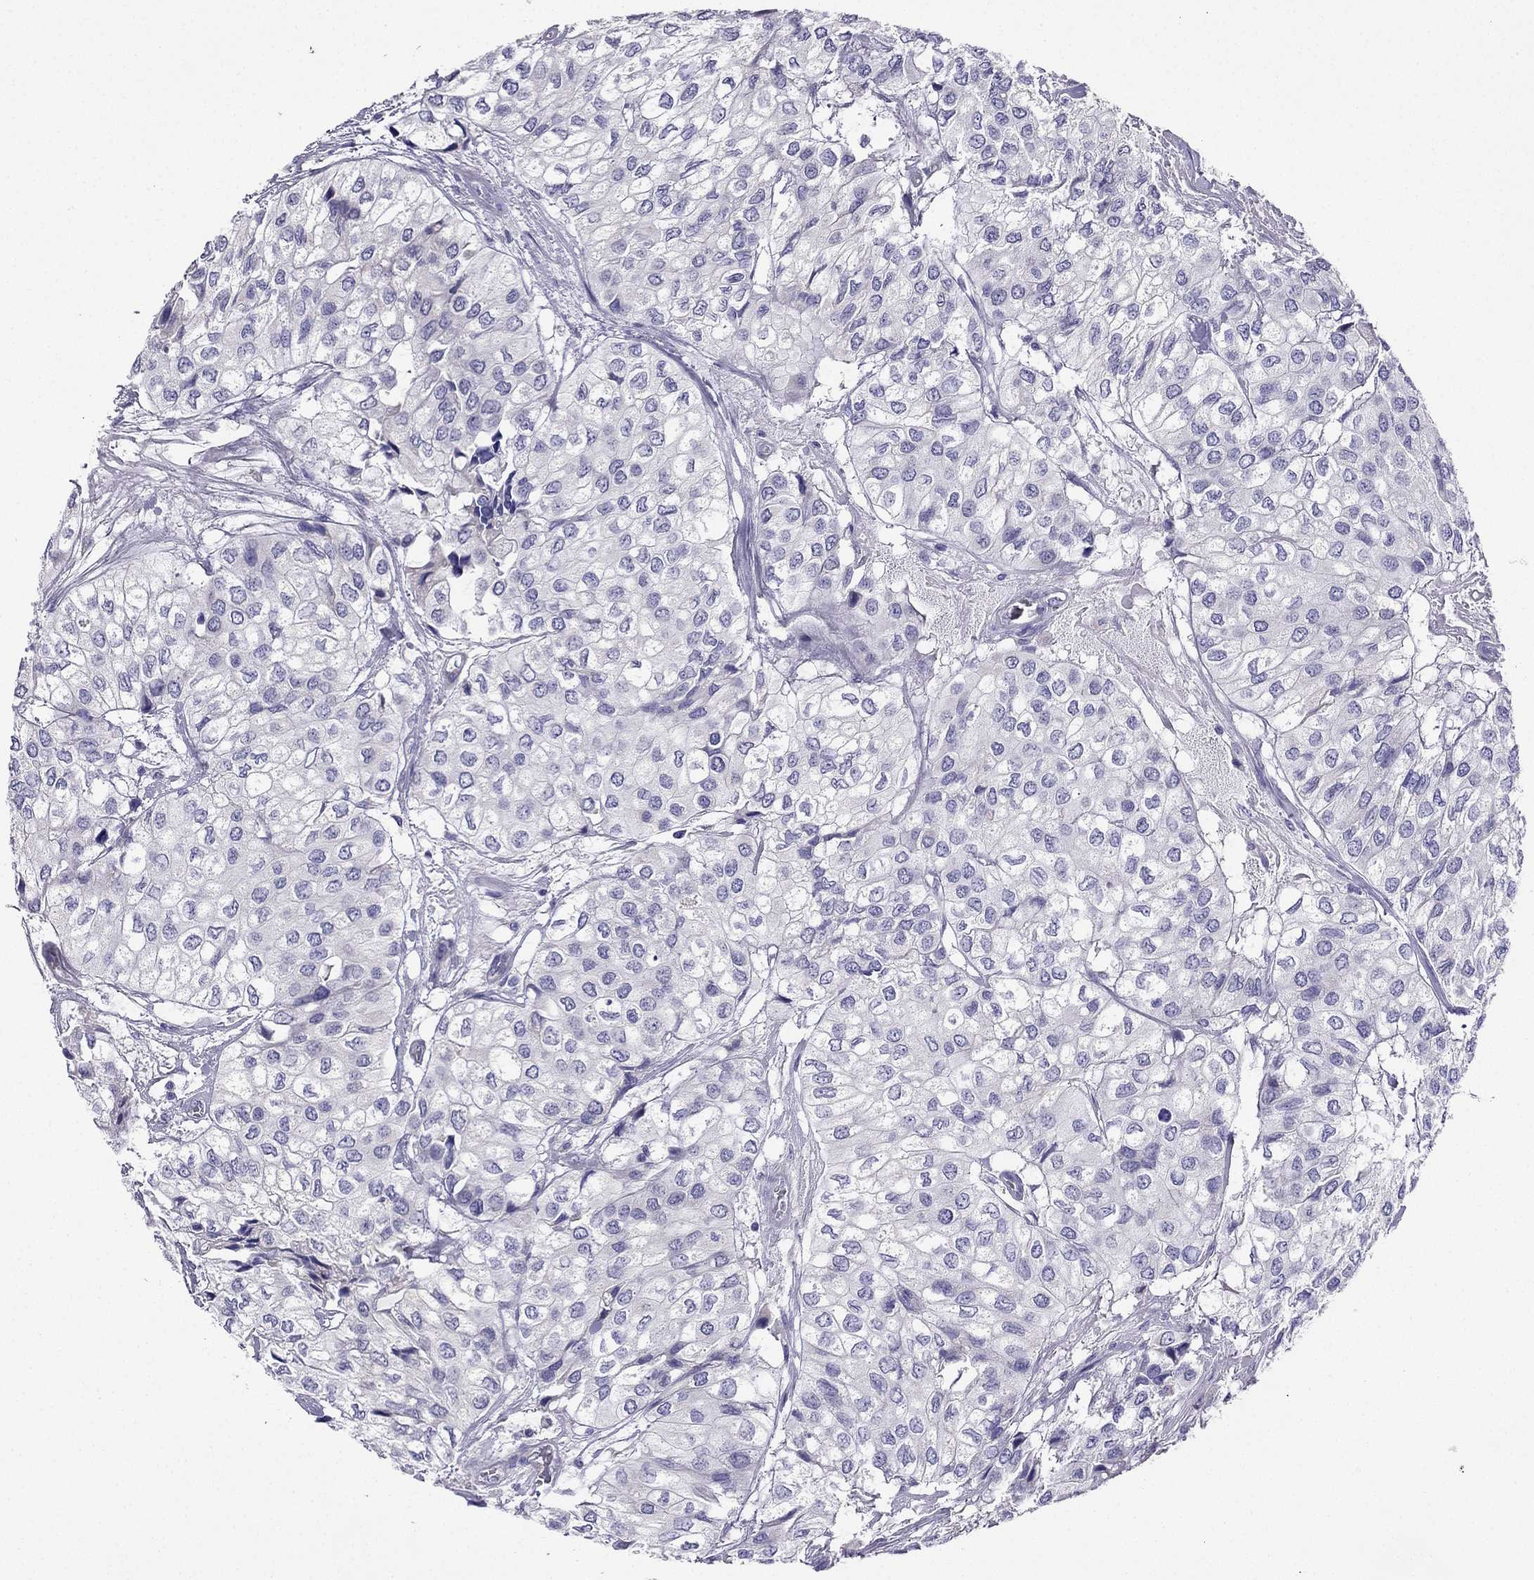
{"staining": {"intensity": "negative", "quantity": "none", "location": "none"}, "tissue": "urothelial cancer", "cell_type": "Tumor cells", "image_type": "cancer", "snomed": [{"axis": "morphology", "description": "Urothelial carcinoma, High grade"}, {"axis": "topography", "description": "Urinary bladder"}], "caption": "A micrograph of human urothelial cancer is negative for staining in tumor cells. (DAB immunohistochemistry visualized using brightfield microscopy, high magnification).", "gene": "KIF5A", "patient": {"sex": "male", "age": 73}}